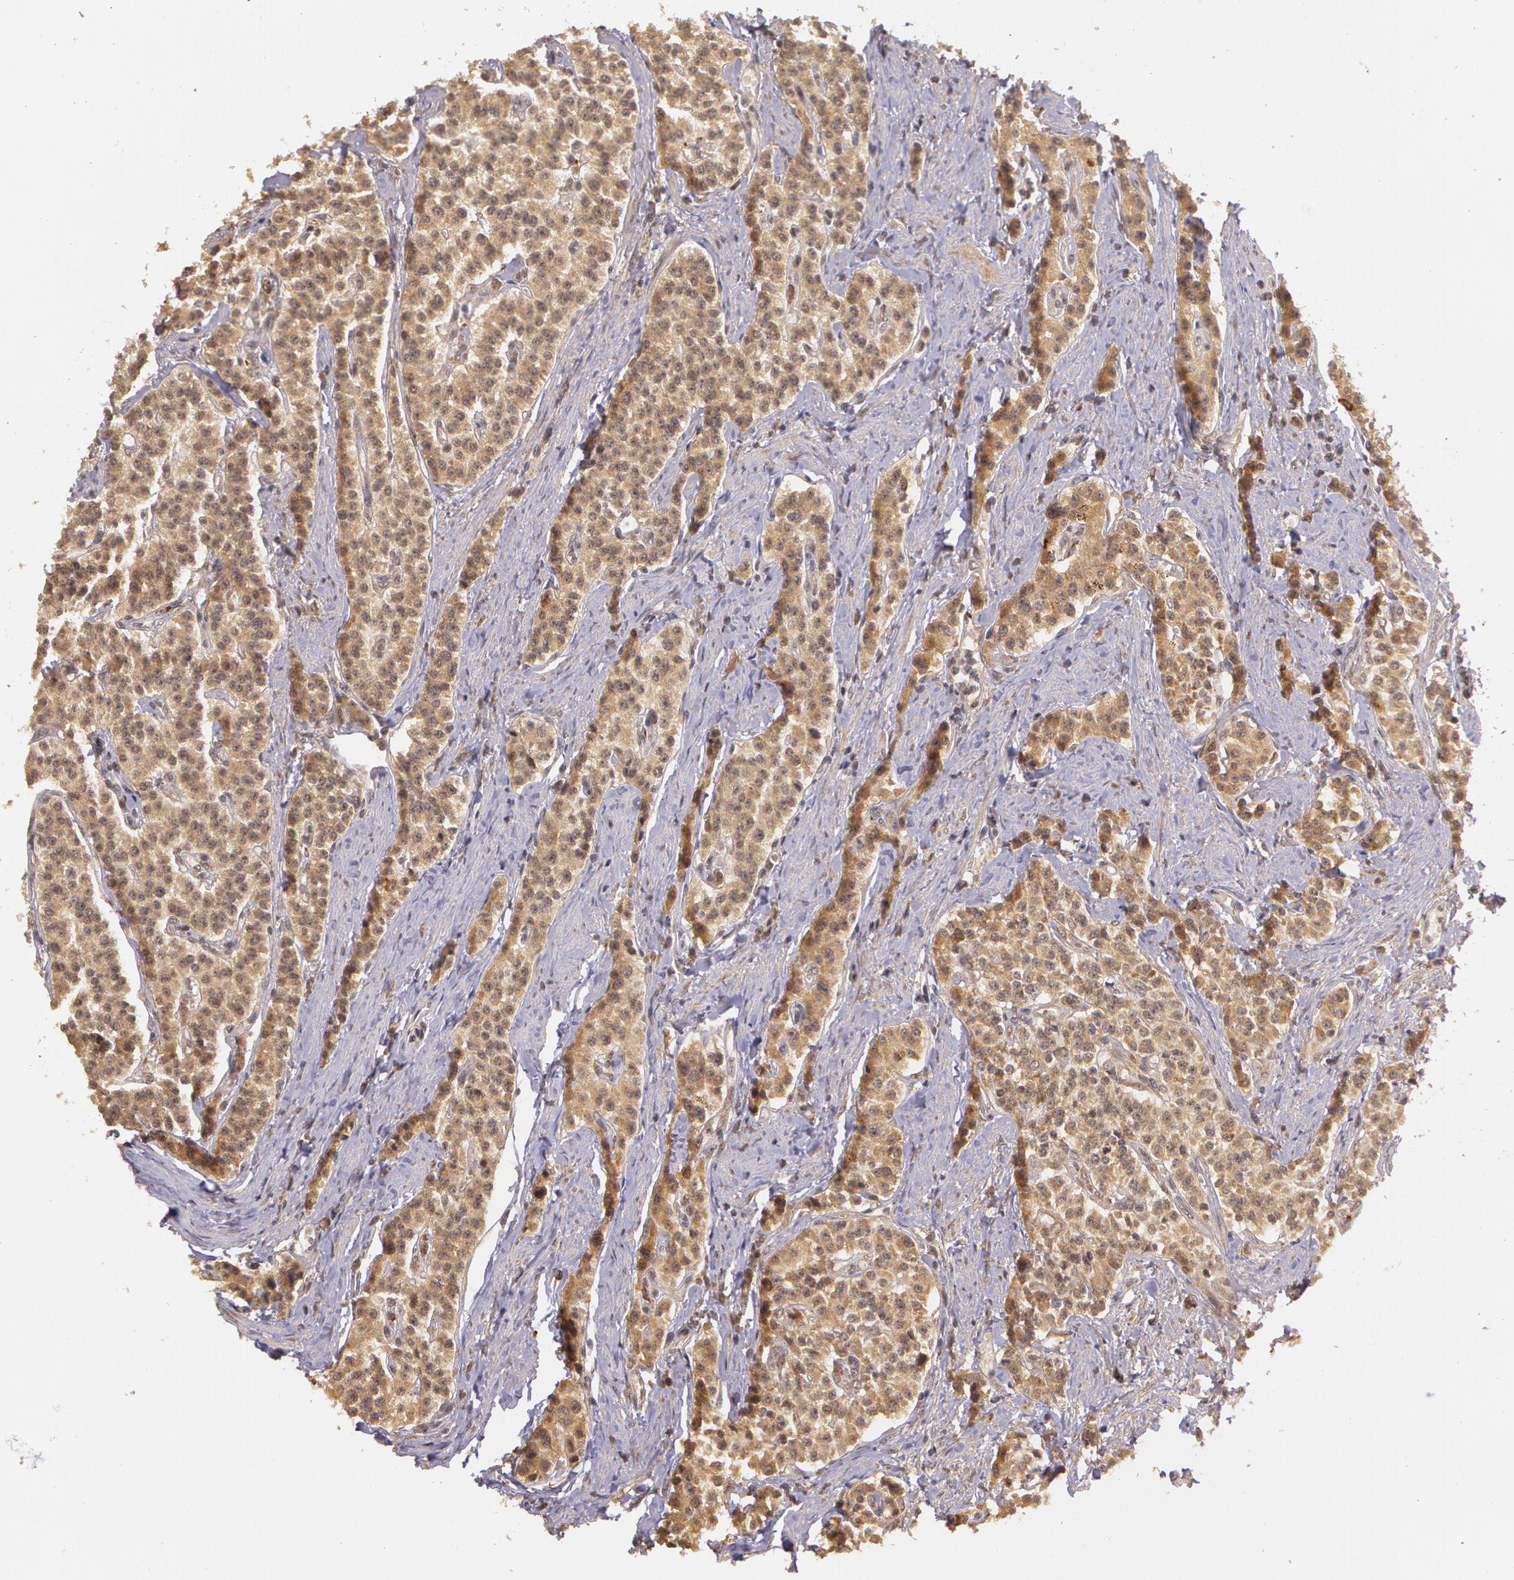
{"staining": {"intensity": "moderate", "quantity": ">75%", "location": "cytoplasmic/membranous"}, "tissue": "carcinoid", "cell_type": "Tumor cells", "image_type": "cancer", "snomed": [{"axis": "morphology", "description": "Carcinoid, malignant, NOS"}, {"axis": "topography", "description": "Stomach"}], "caption": "Carcinoid (malignant) stained with a brown dye reveals moderate cytoplasmic/membranous positive expression in about >75% of tumor cells.", "gene": "ASCC2", "patient": {"sex": "female", "age": 76}}